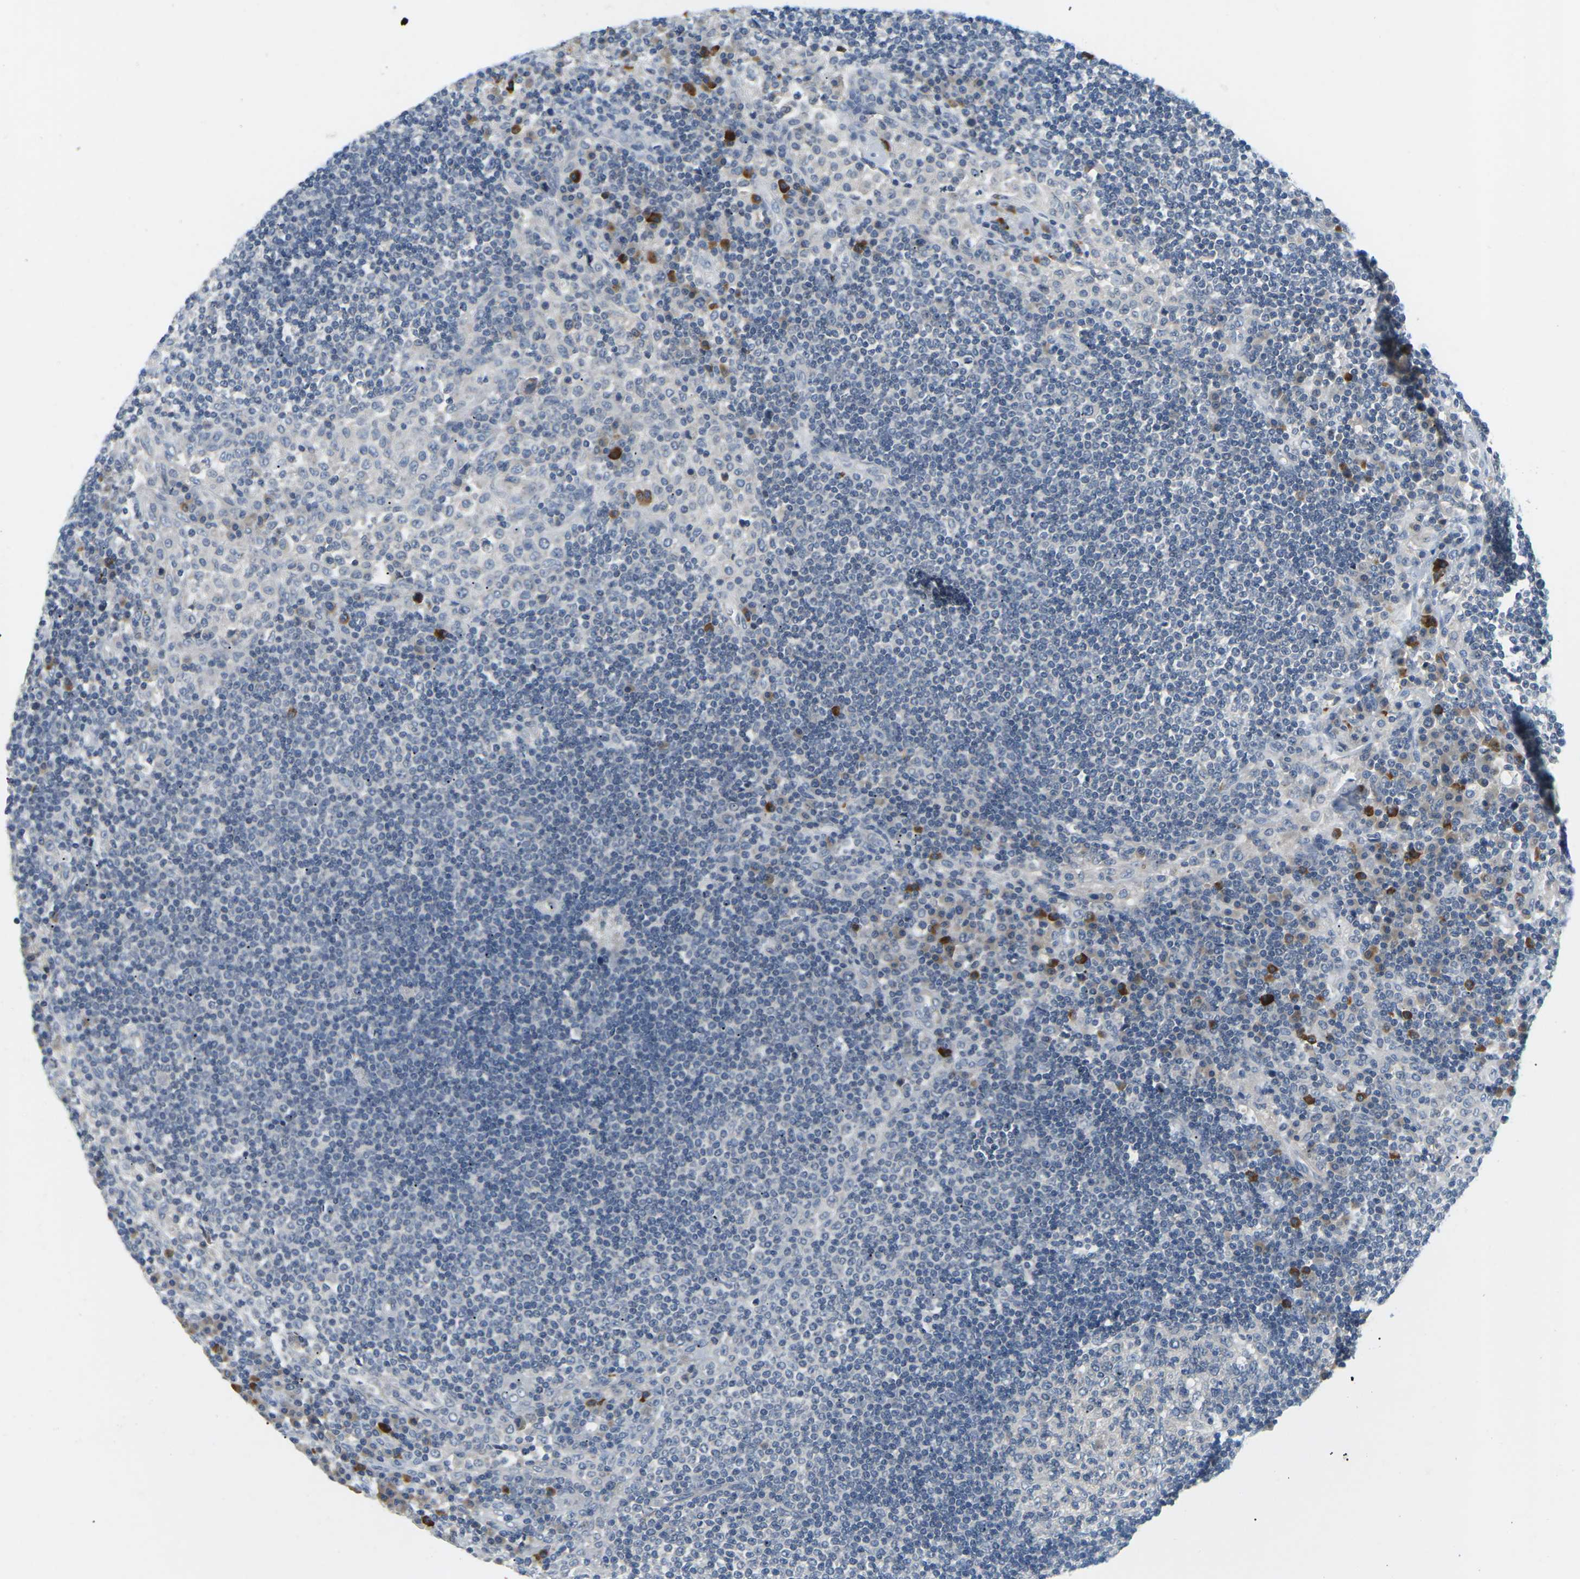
{"staining": {"intensity": "negative", "quantity": "none", "location": "none"}, "tissue": "lymph node", "cell_type": "Germinal center cells", "image_type": "normal", "snomed": [{"axis": "morphology", "description": "Normal tissue, NOS"}, {"axis": "topography", "description": "Lymph node"}], "caption": "An immunohistochemistry (IHC) micrograph of unremarkable lymph node is shown. There is no staining in germinal center cells of lymph node. (Brightfield microscopy of DAB (3,3'-diaminobenzidine) immunohistochemistry (IHC) at high magnification).", "gene": "EVA1C", "patient": {"sex": "female", "age": 53}}